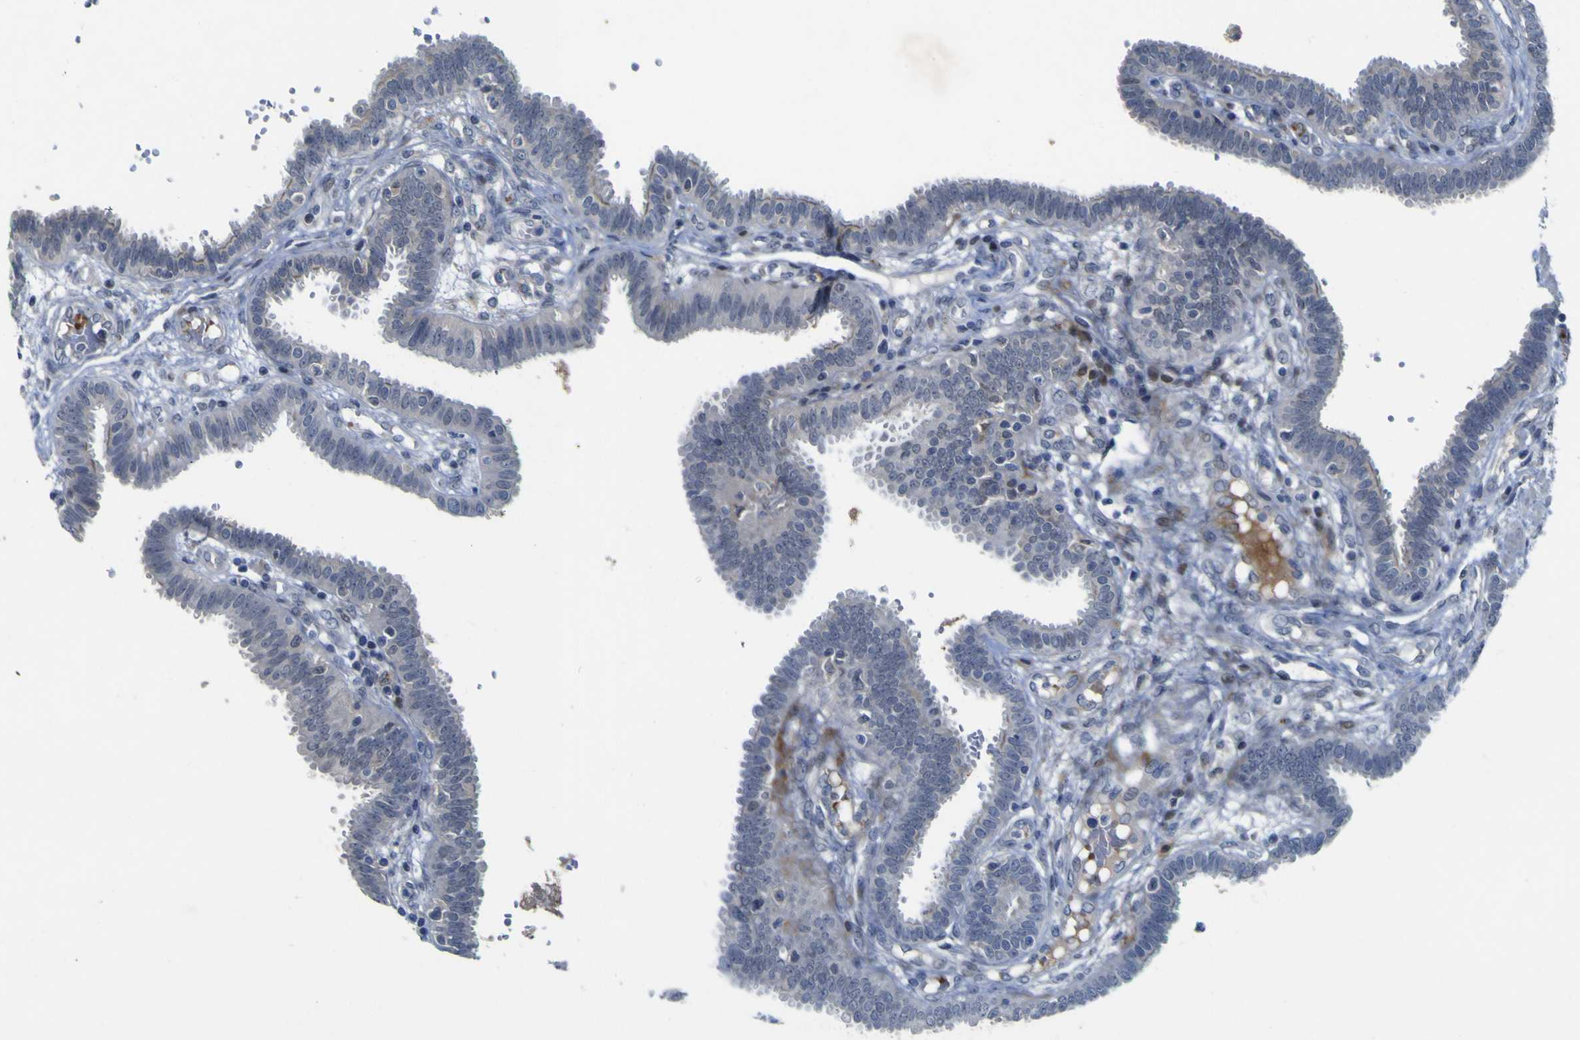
{"staining": {"intensity": "negative", "quantity": "none", "location": "none"}, "tissue": "fallopian tube", "cell_type": "Glandular cells", "image_type": "normal", "snomed": [{"axis": "morphology", "description": "Normal tissue, NOS"}, {"axis": "topography", "description": "Fallopian tube"}], "caption": "An immunohistochemistry photomicrograph of normal fallopian tube is shown. There is no staining in glandular cells of fallopian tube.", "gene": "NAV1", "patient": {"sex": "female", "age": 32}}